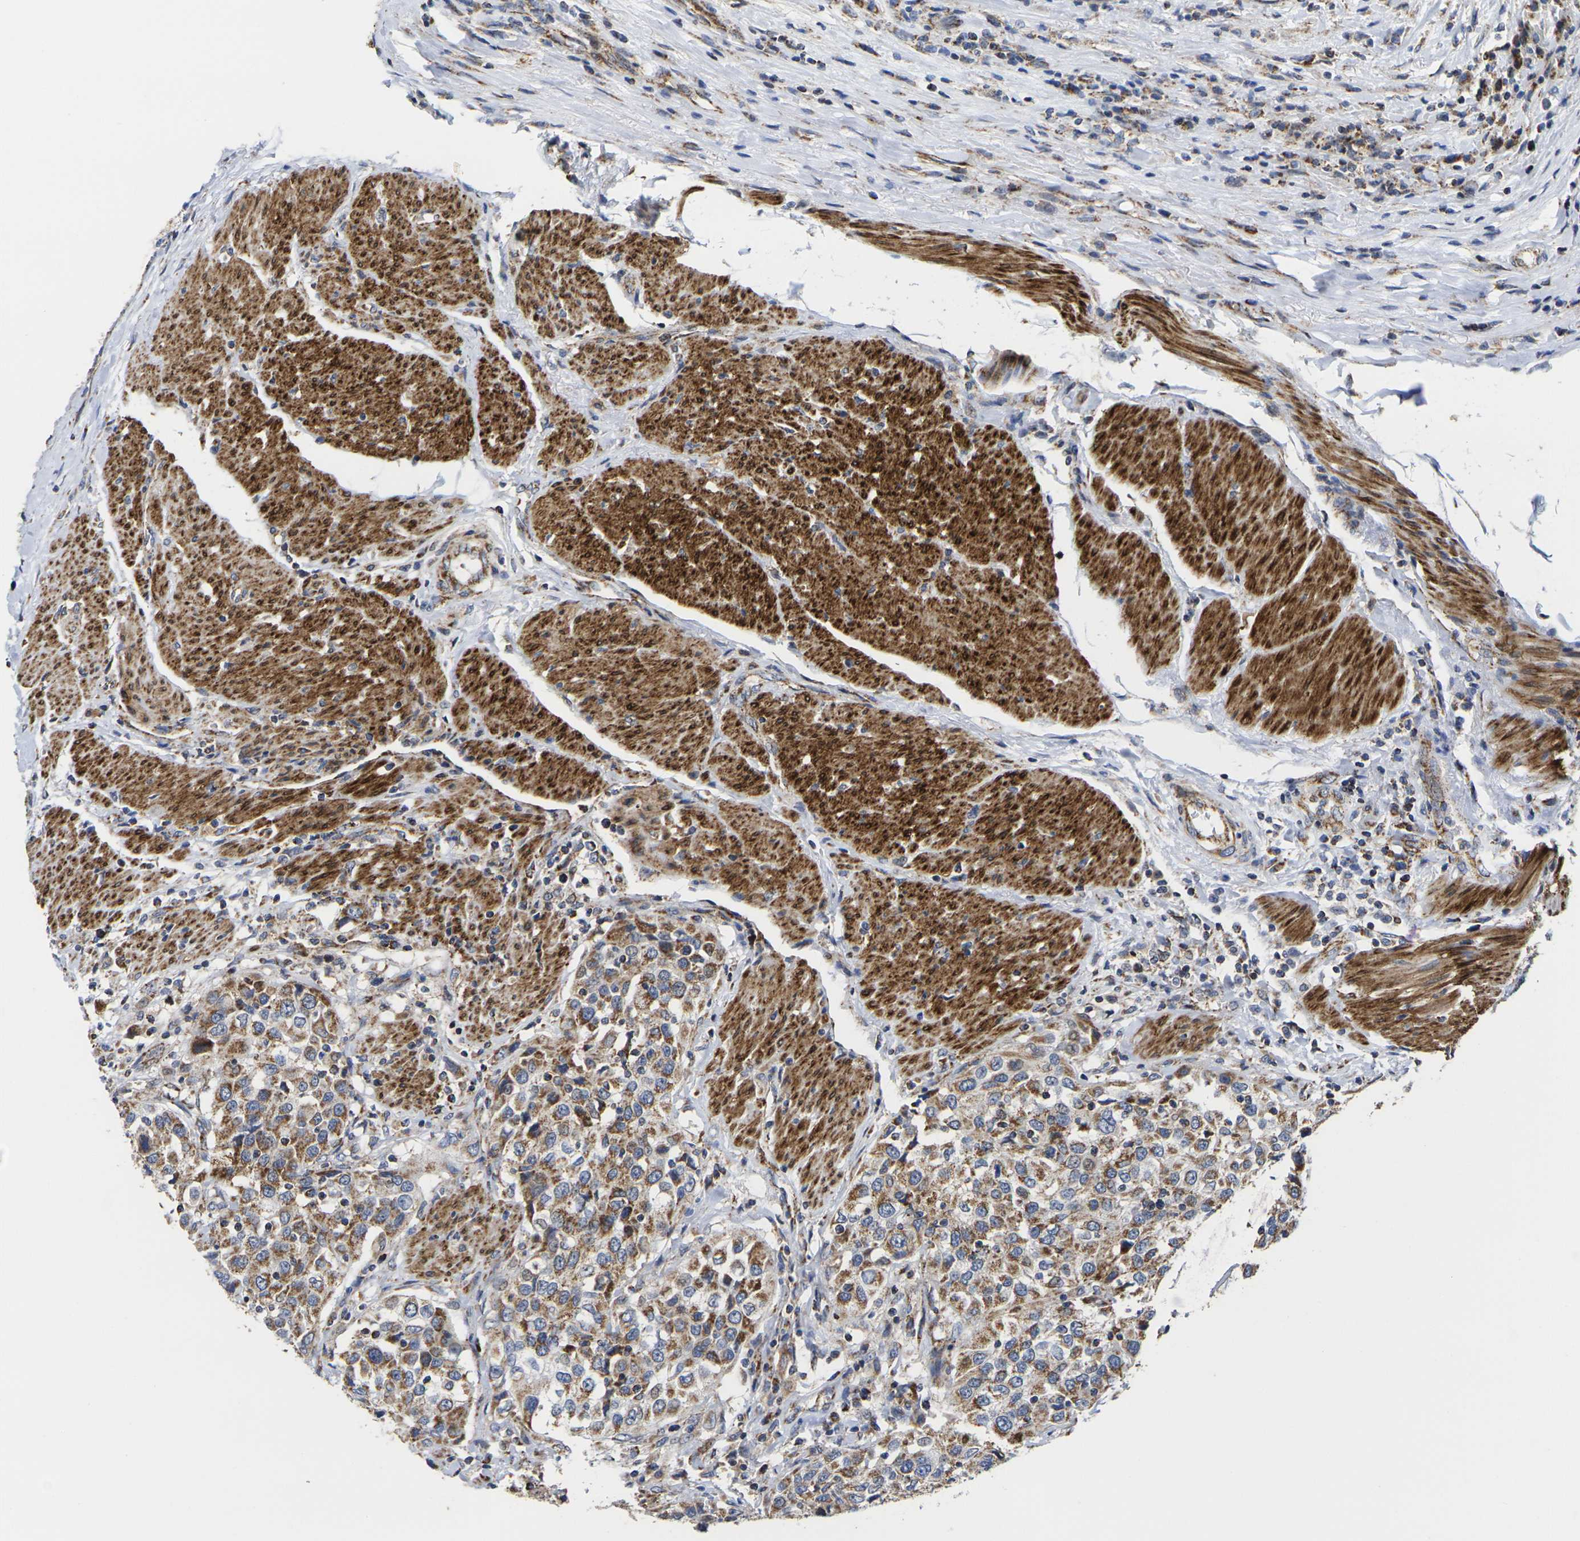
{"staining": {"intensity": "moderate", "quantity": ">75%", "location": "cytoplasmic/membranous"}, "tissue": "urothelial cancer", "cell_type": "Tumor cells", "image_type": "cancer", "snomed": [{"axis": "morphology", "description": "Urothelial carcinoma, High grade"}, {"axis": "topography", "description": "Urinary bladder"}], "caption": "Immunohistochemistry (DAB (3,3'-diaminobenzidine)) staining of human urothelial carcinoma (high-grade) displays moderate cytoplasmic/membranous protein positivity in about >75% of tumor cells.", "gene": "P2RY11", "patient": {"sex": "female", "age": 80}}